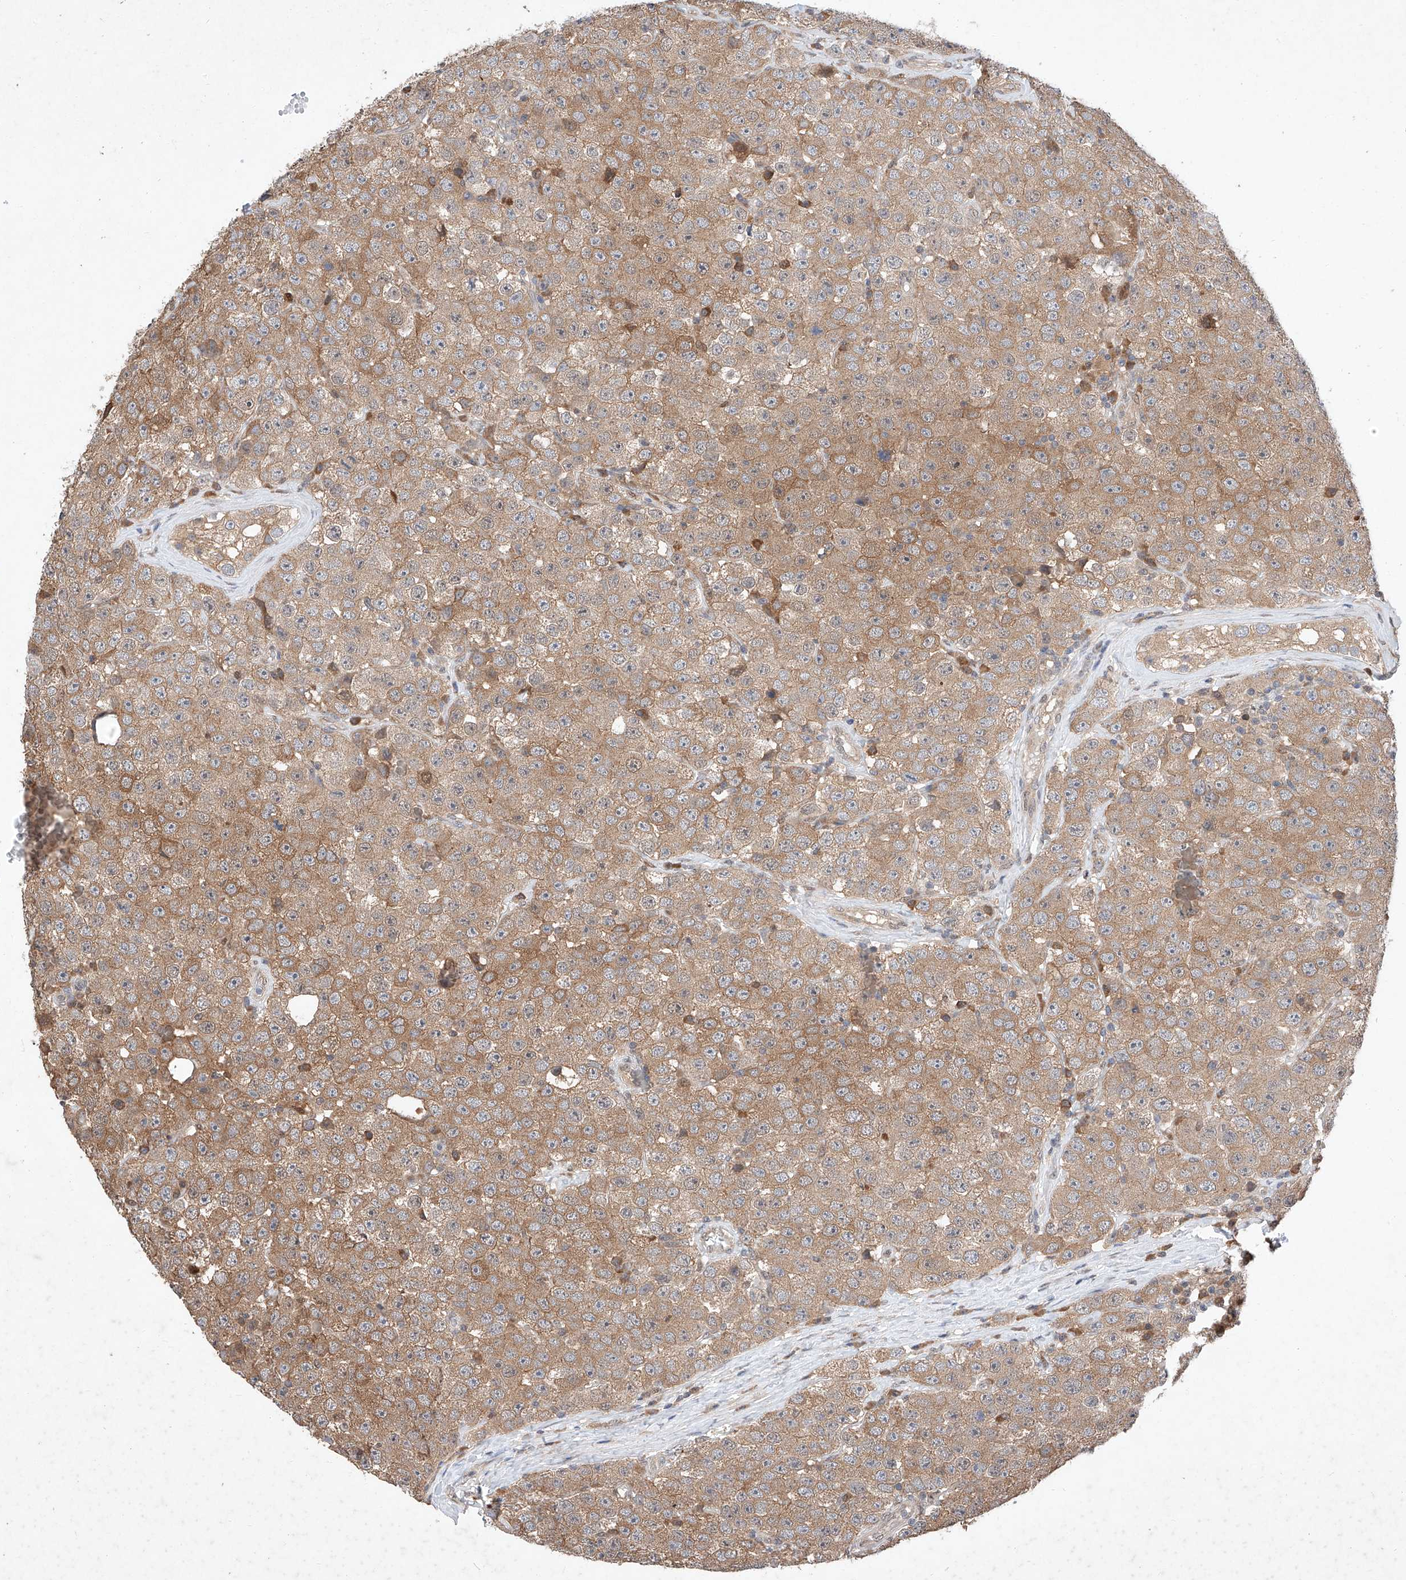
{"staining": {"intensity": "moderate", "quantity": ">75%", "location": "cytoplasmic/membranous"}, "tissue": "testis cancer", "cell_type": "Tumor cells", "image_type": "cancer", "snomed": [{"axis": "morphology", "description": "Seminoma, NOS"}, {"axis": "topography", "description": "Testis"}], "caption": "Testis cancer (seminoma) tissue shows moderate cytoplasmic/membranous expression in about >75% of tumor cells", "gene": "ZSCAN4", "patient": {"sex": "male", "age": 28}}